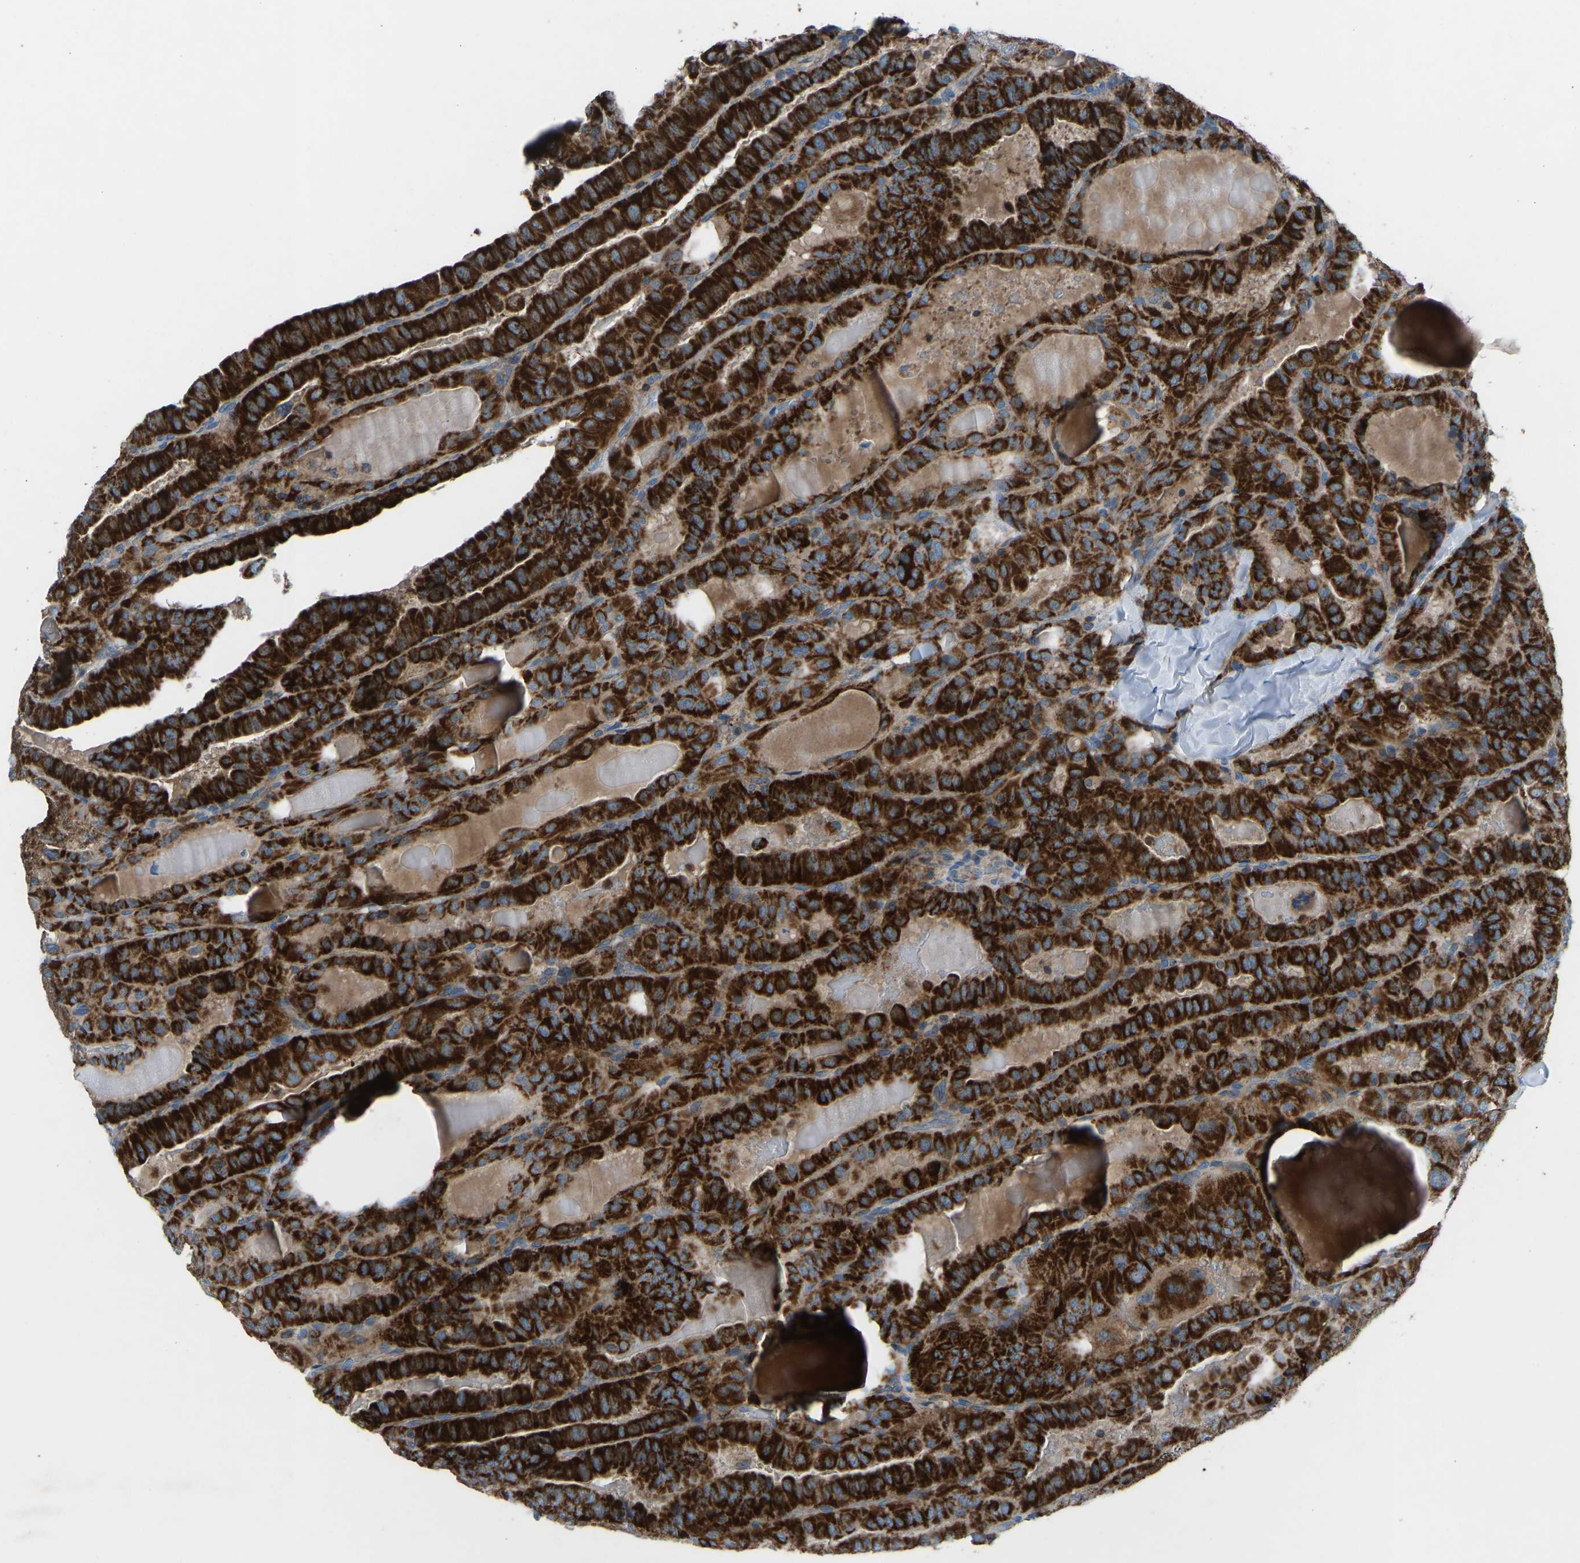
{"staining": {"intensity": "strong", "quantity": ">75%", "location": "cytoplasmic/membranous"}, "tissue": "thyroid cancer", "cell_type": "Tumor cells", "image_type": "cancer", "snomed": [{"axis": "morphology", "description": "Papillary adenocarcinoma, NOS"}, {"axis": "topography", "description": "Thyroid gland"}], "caption": "Thyroid papillary adenocarcinoma tissue shows strong cytoplasmic/membranous expression in approximately >75% of tumor cells", "gene": "GRK6", "patient": {"sex": "male", "age": 77}}